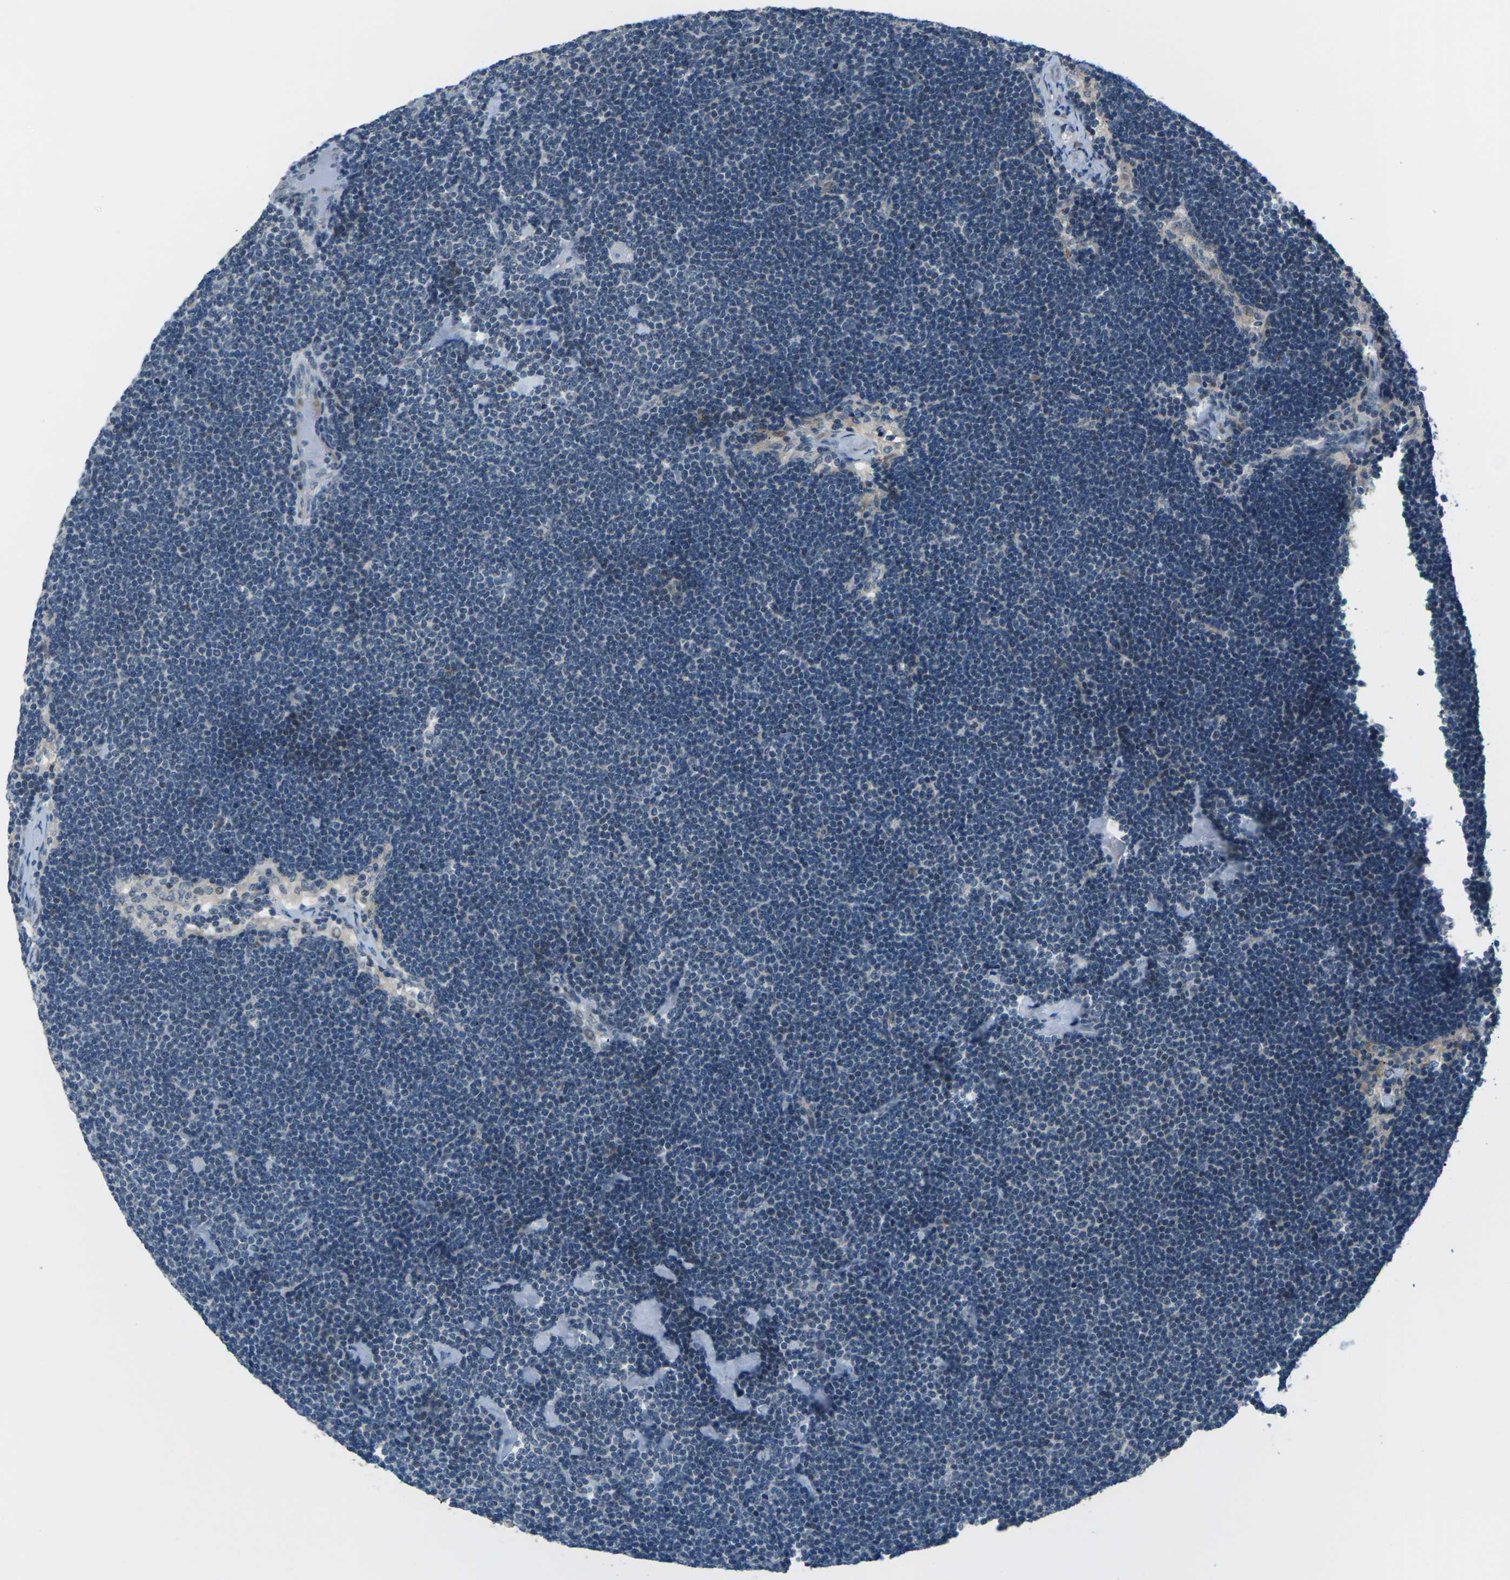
{"staining": {"intensity": "weak", "quantity": "25%-75%", "location": "cytoplasmic/membranous"}, "tissue": "lymph node", "cell_type": "Germinal center cells", "image_type": "normal", "snomed": [{"axis": "morphology", "description": "Normal tissue, NOS"}, {"axis": "topography", "description": "Lymph node"}], "caption": "Brown immunohistochemical staining in benign human lymph node demonstrates weak cytoplasmic/membranous expression in about 25%-75% of germinal center cells.", "gene": "SLC13A3", "patient": {"sex": "male", "age": 63}}